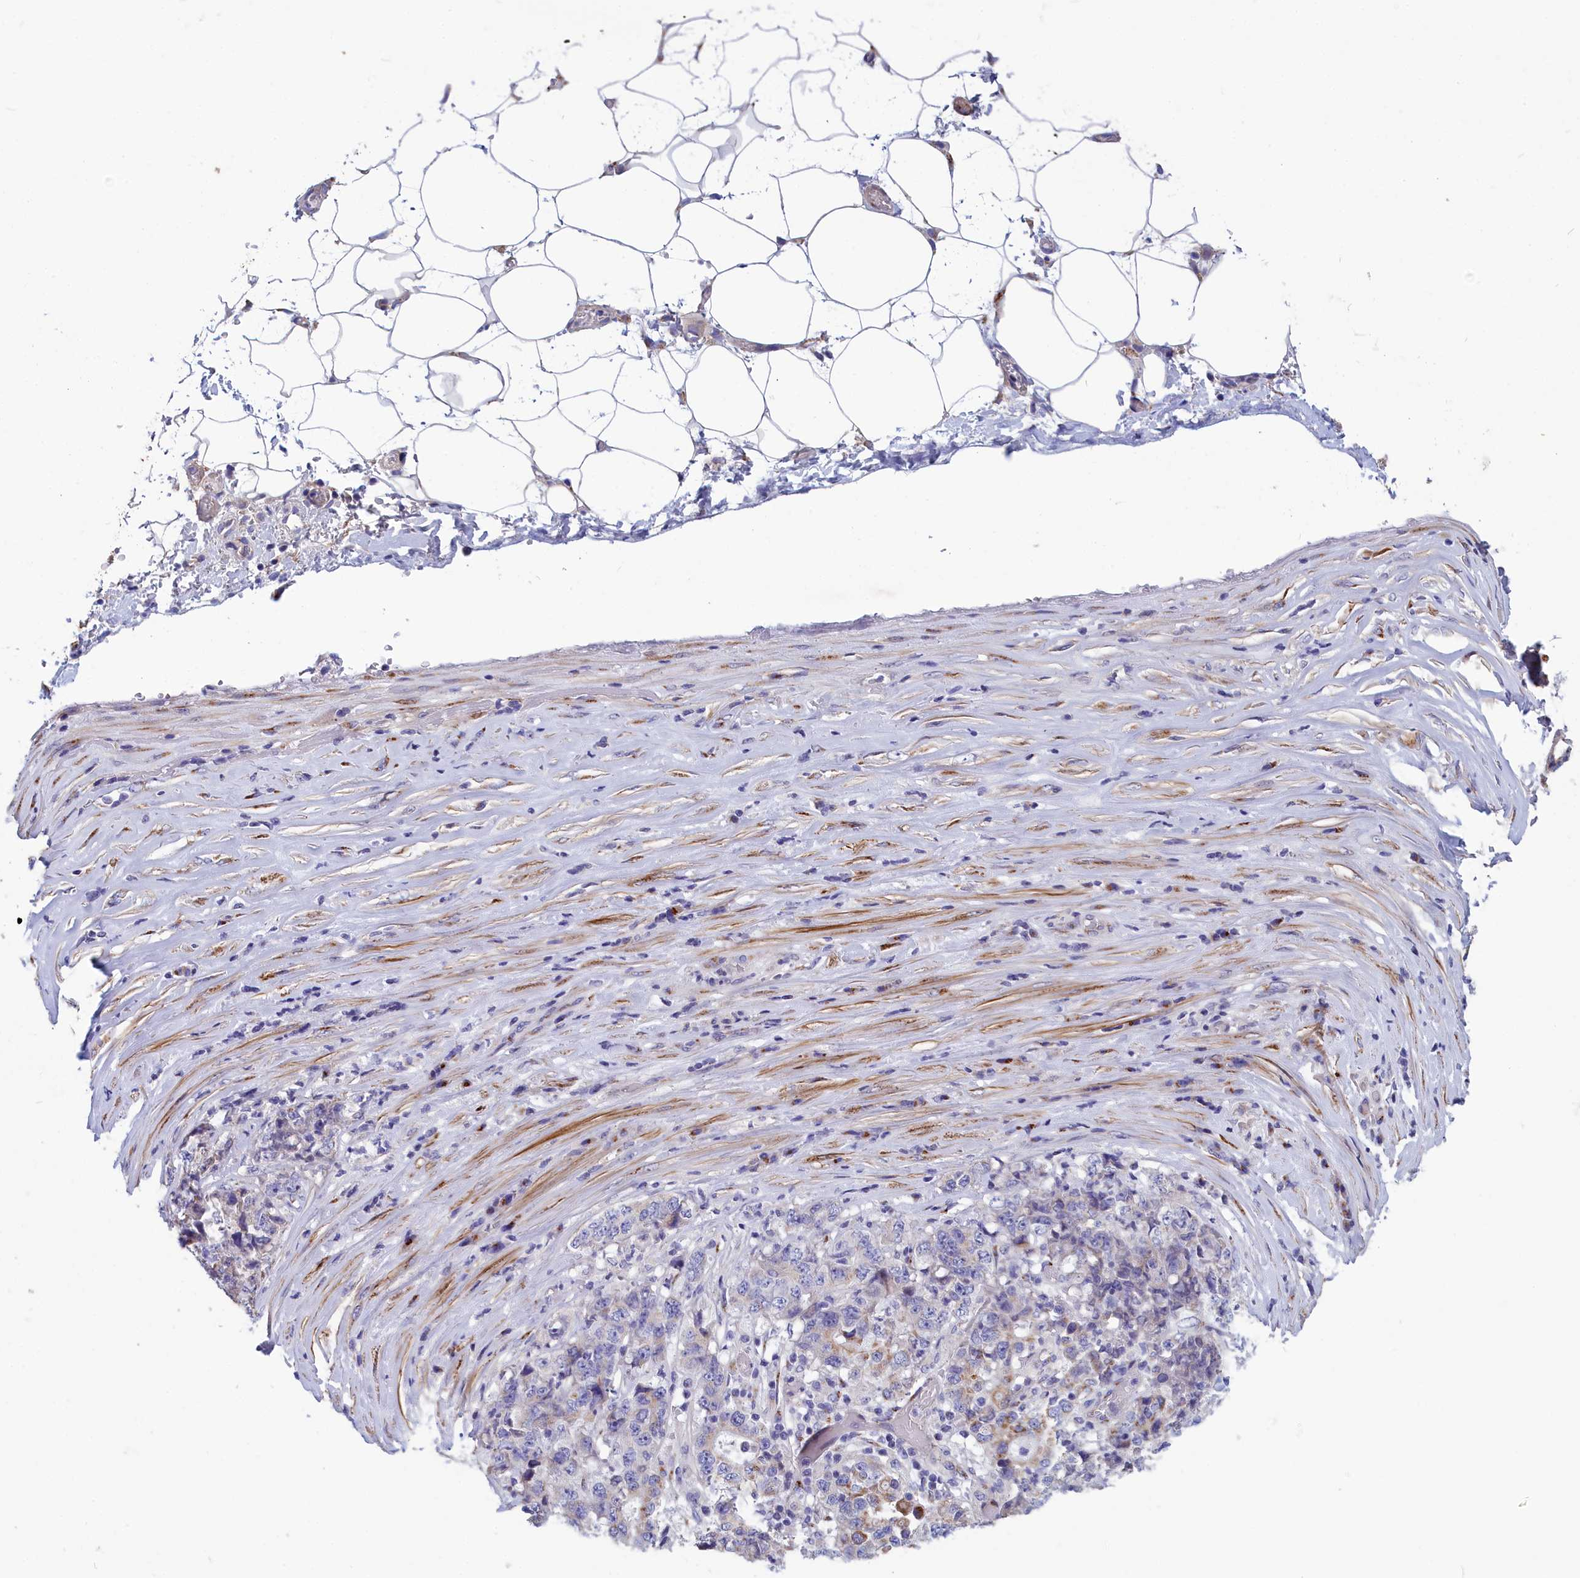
{"staining": {"intensity": "moderate", "quantity": "<25%", "location": "cytoplasmic/membranous"}, "tissue": "stomach cancer", "cell_type": "Tumor cells", "image_type": "cancer", "snomed": [{"axis": "morphology", "description": "Adenocarcinoma, NOS"}, {"axis": "topography", "description": "Stomach"}], "caption": "Brown immunohistochemical staining in human stomach adenocarcinoma shows moderate cytoplasmic/membranous positivity in approximately <25% of tumor cells. (DAB IHC, brown staining for protein, blue staining for nuclei).", "gene": "TUBGCP4", "patient": {"sex": "male", "age": 59}}